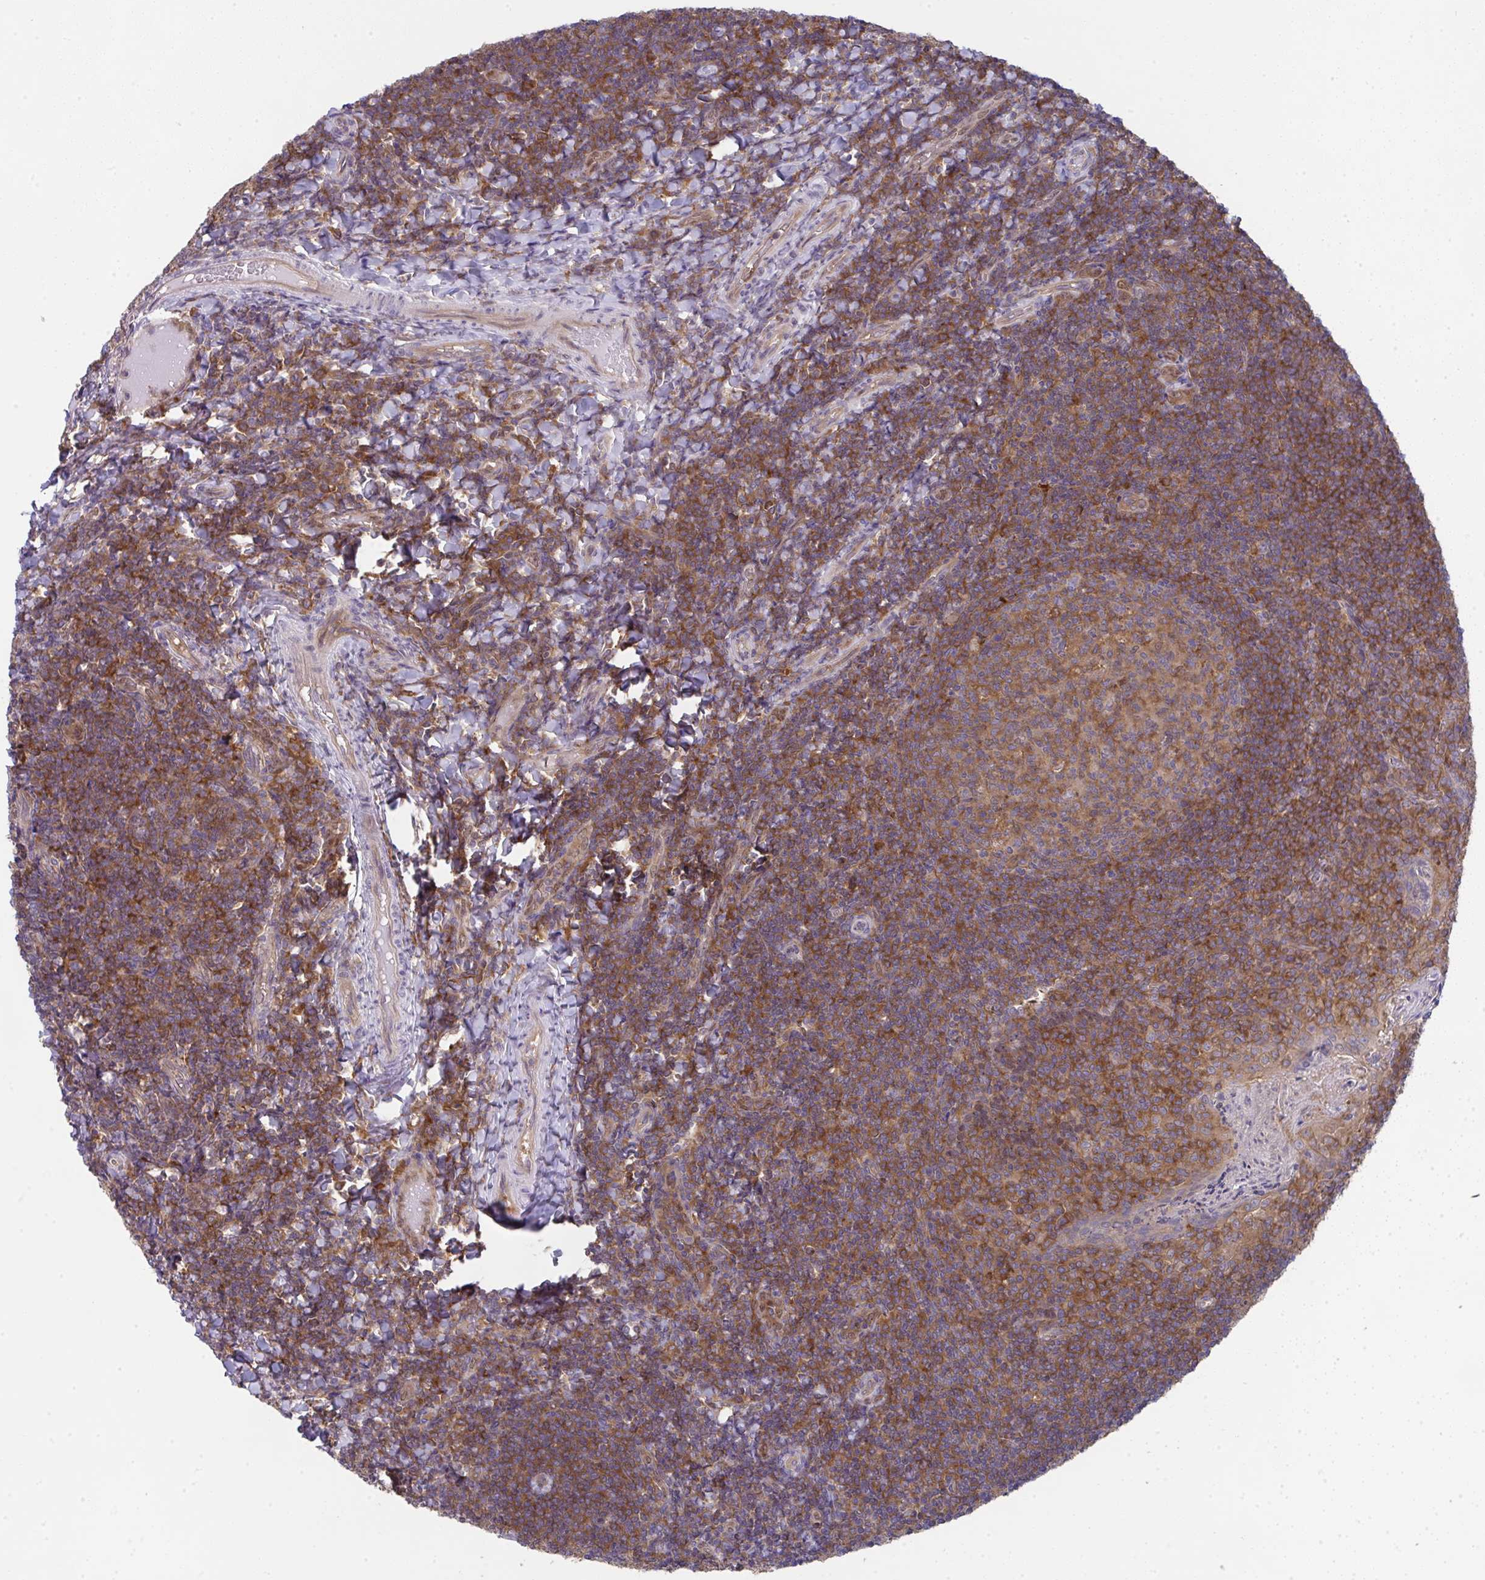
{"staining": {"intensity": "moderate", "quantity": ">75%", "location": "cytoplasmic/membranous"}, "tissue": "tonsil", "cell_type": "Germinal center cells", "image_type": "normal", "snomed": [{"axis": "morphology", "description": "Normal tissue, NOS"}, {"axis": "topography", "description": "Tonsil"}], "caption": "Protein expression analysis of benign tonsil displays moderate cytoplasmic/membranous positivity in about >75% of germinal center cells.", "gene": "ALDH16A1", "patient": {"sex": "female", "age": 10}}